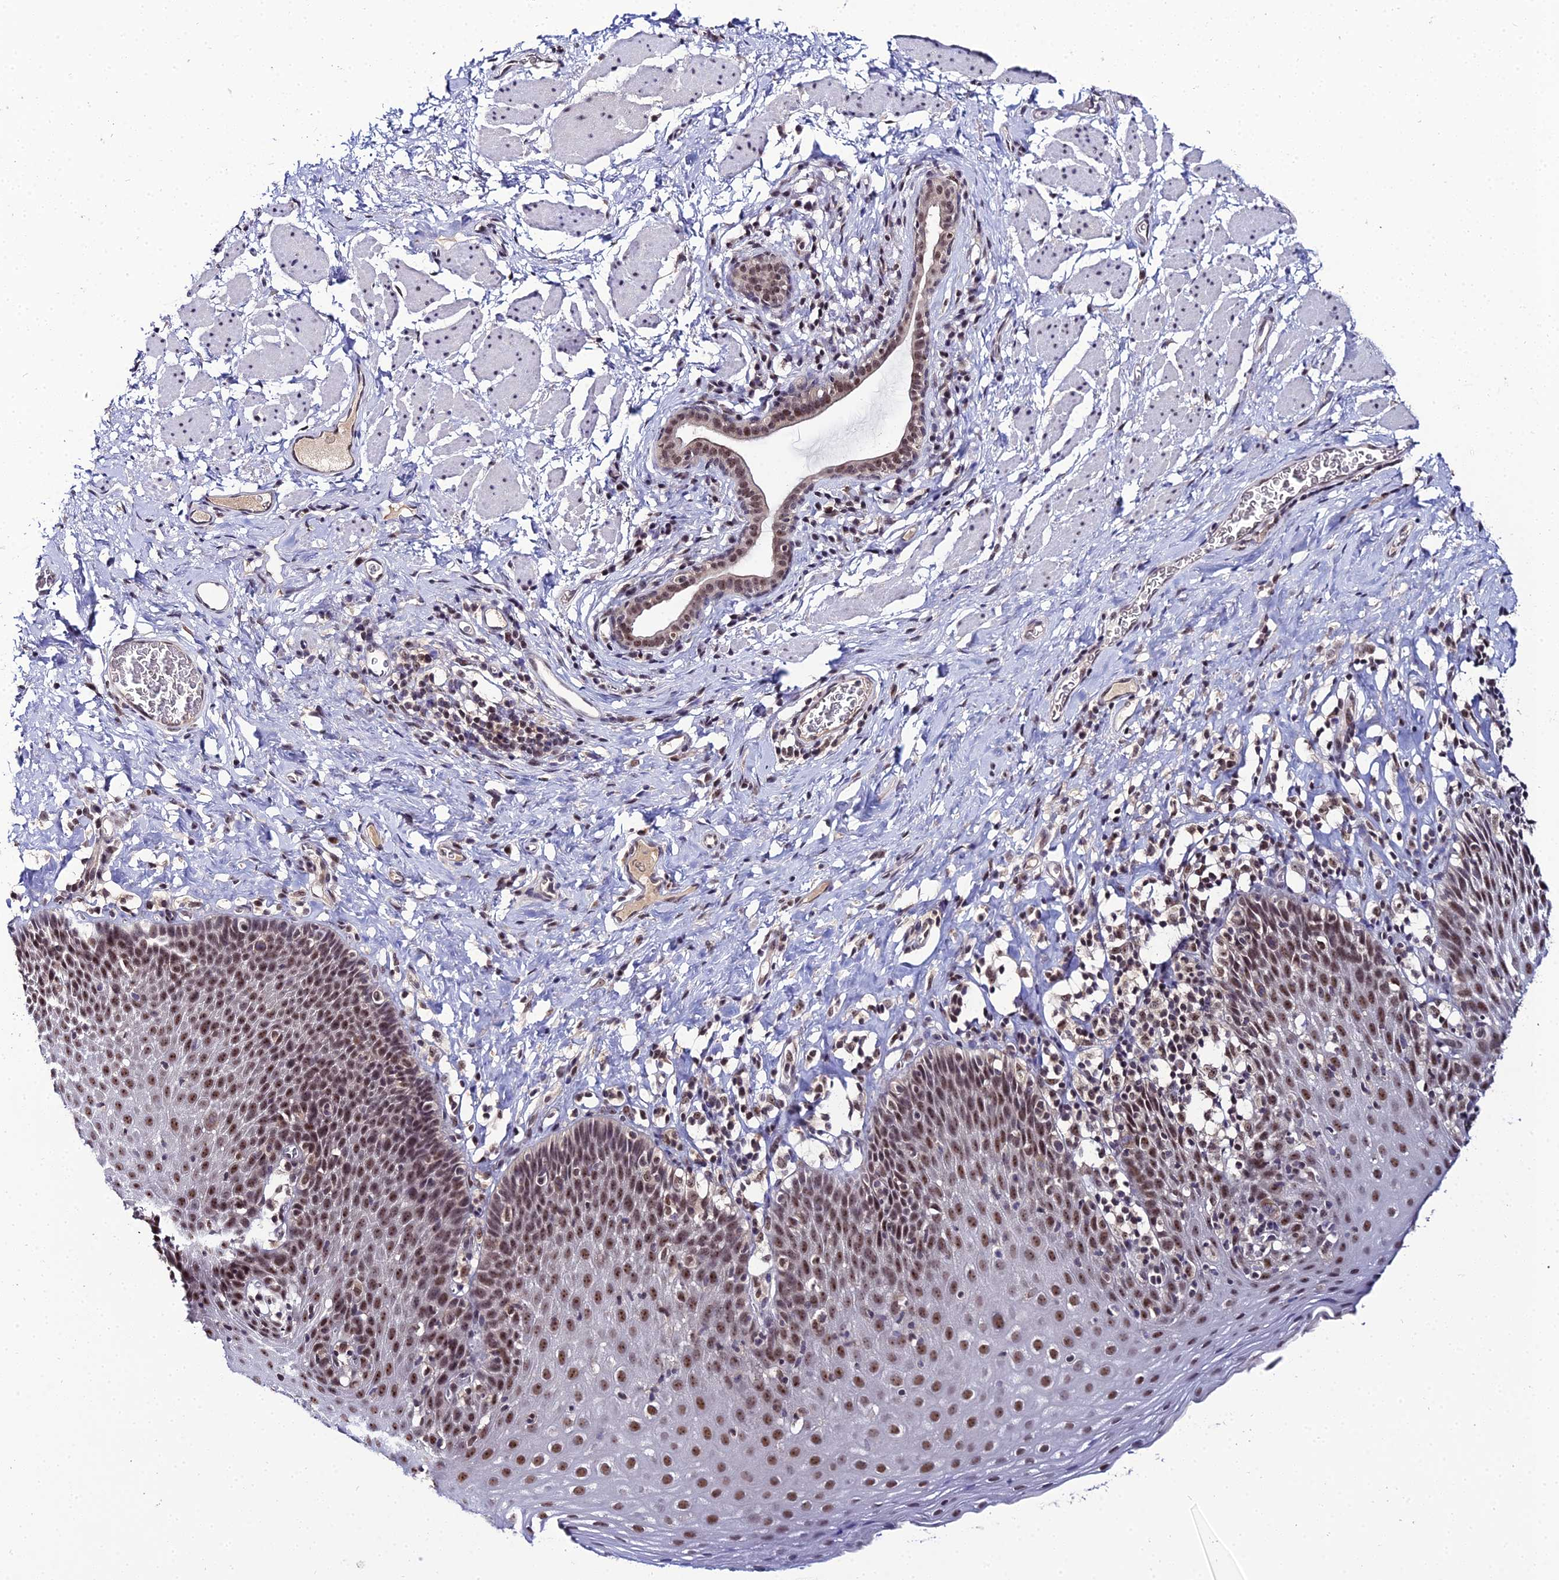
{"staining": {"intensity": "strong", "quantity": ">75%", "location": "nuclear"}, "tissue": "esophagus", "cell_type": "Squamous epithelial cells", "image_type": "normal", "snomed": [{"axis": "morphology", "description": "Normal tissue, NOS"}, {"axis": "topography", "description": "Esophagus"}], "caption": "Brown immunohistochemical staining in normal human esophagus displays strong nuclear positivity in about >75% of squamous epithelial cells.", "gene": "EXOSC3", "patient": {"sex": "female", "age": 61}}